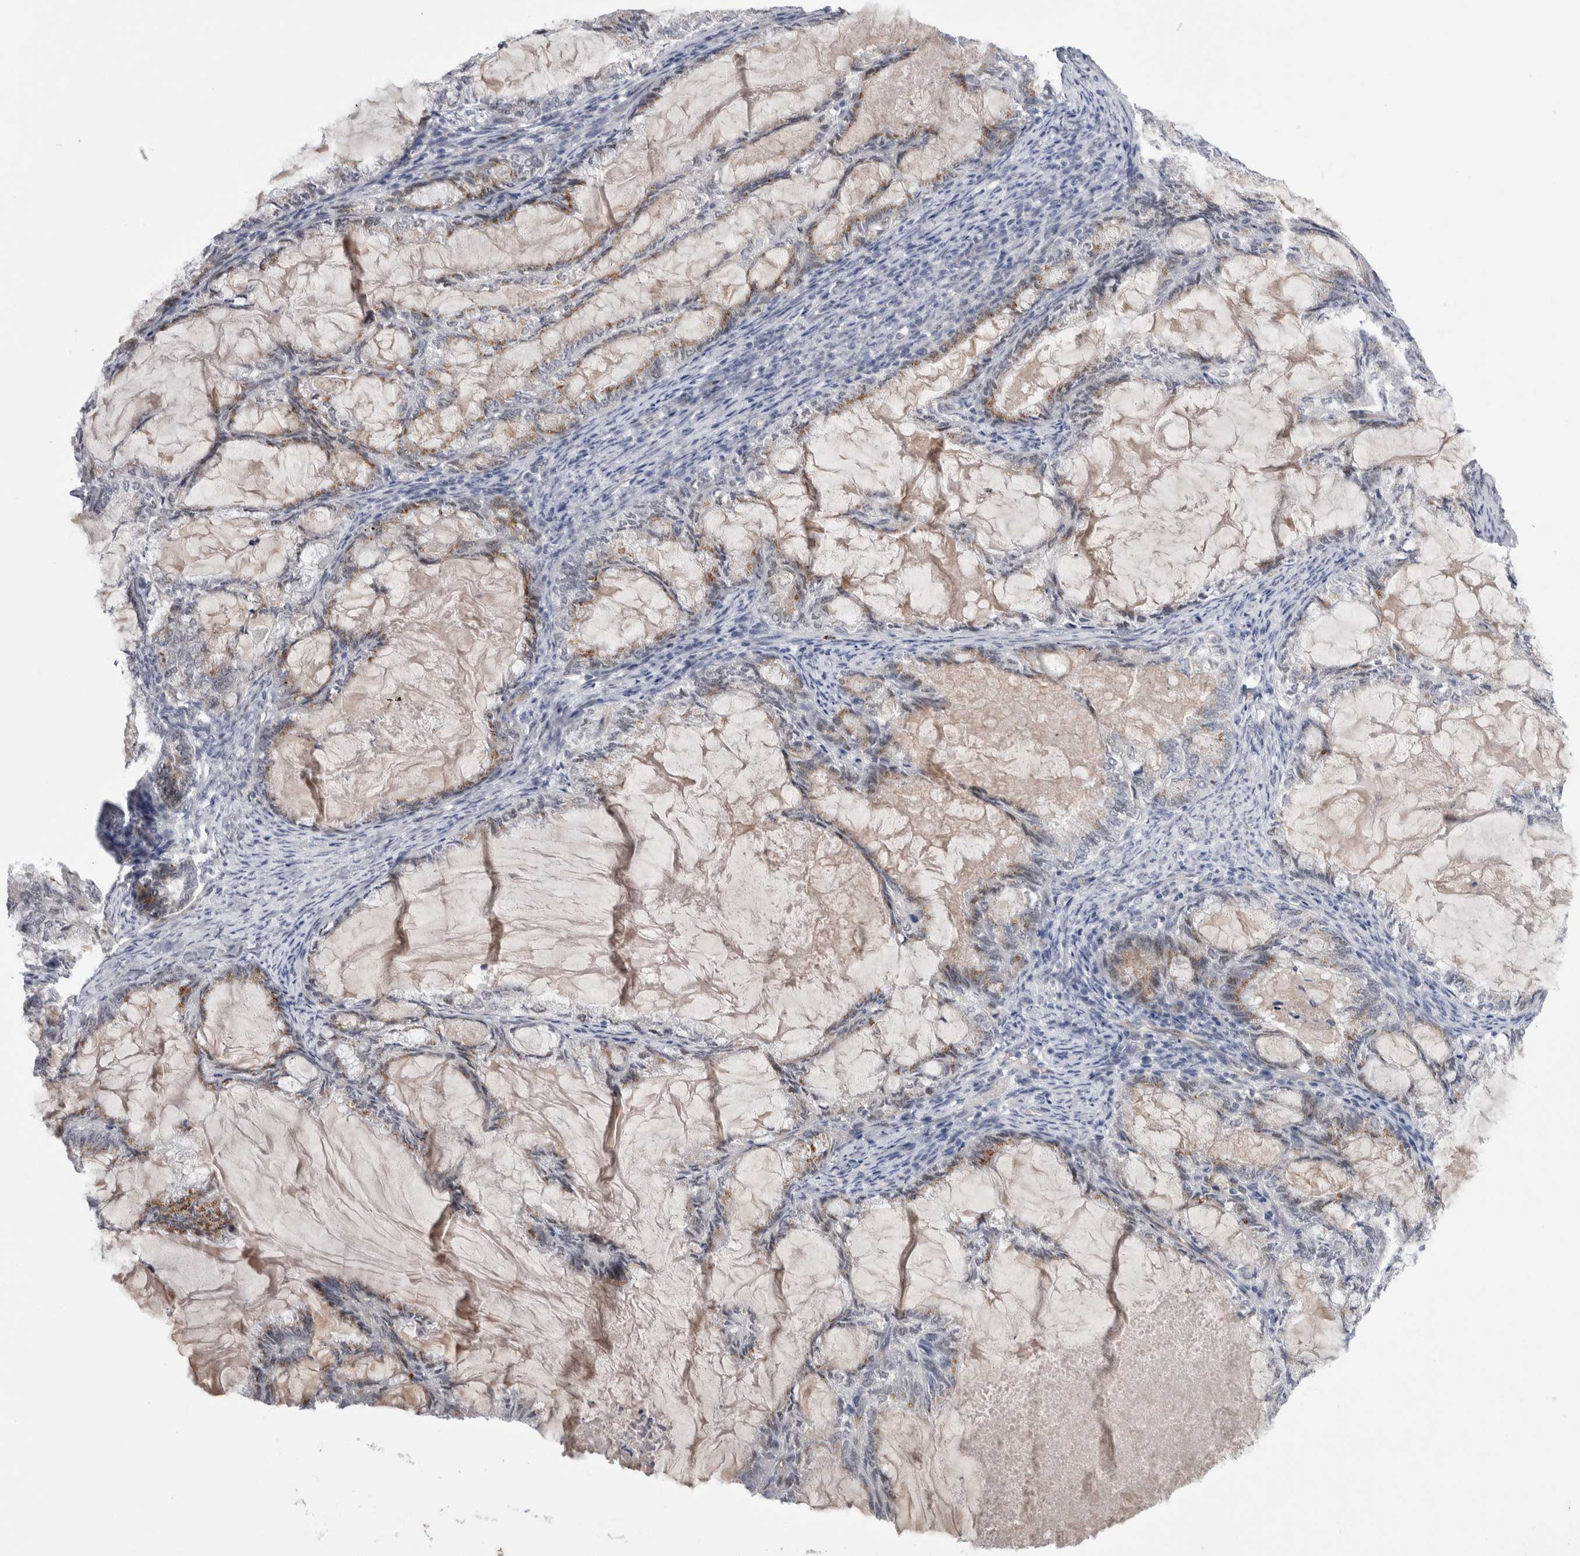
{"staining": {"intensity": "moderate", "quantity": ">75%", "location": "cytoplasmic/membranous"}, "tissue": "endometrial cancer", "cell_type": "Tumor cells", "image_type": "cancer", "snomed": [{"axis": "morphology", "description": "Adenocarcinoma, NOS"}, {"axis": "topography", "description": "Endometrium"}], "caption": "Tumor cells display moderate cytoplasmic/membranous expression in about >75% of cells in endometrial cancer (adenocarcinoma).", "gene": "TAFA5", "patient": {"sex": "female", "age": 86}}